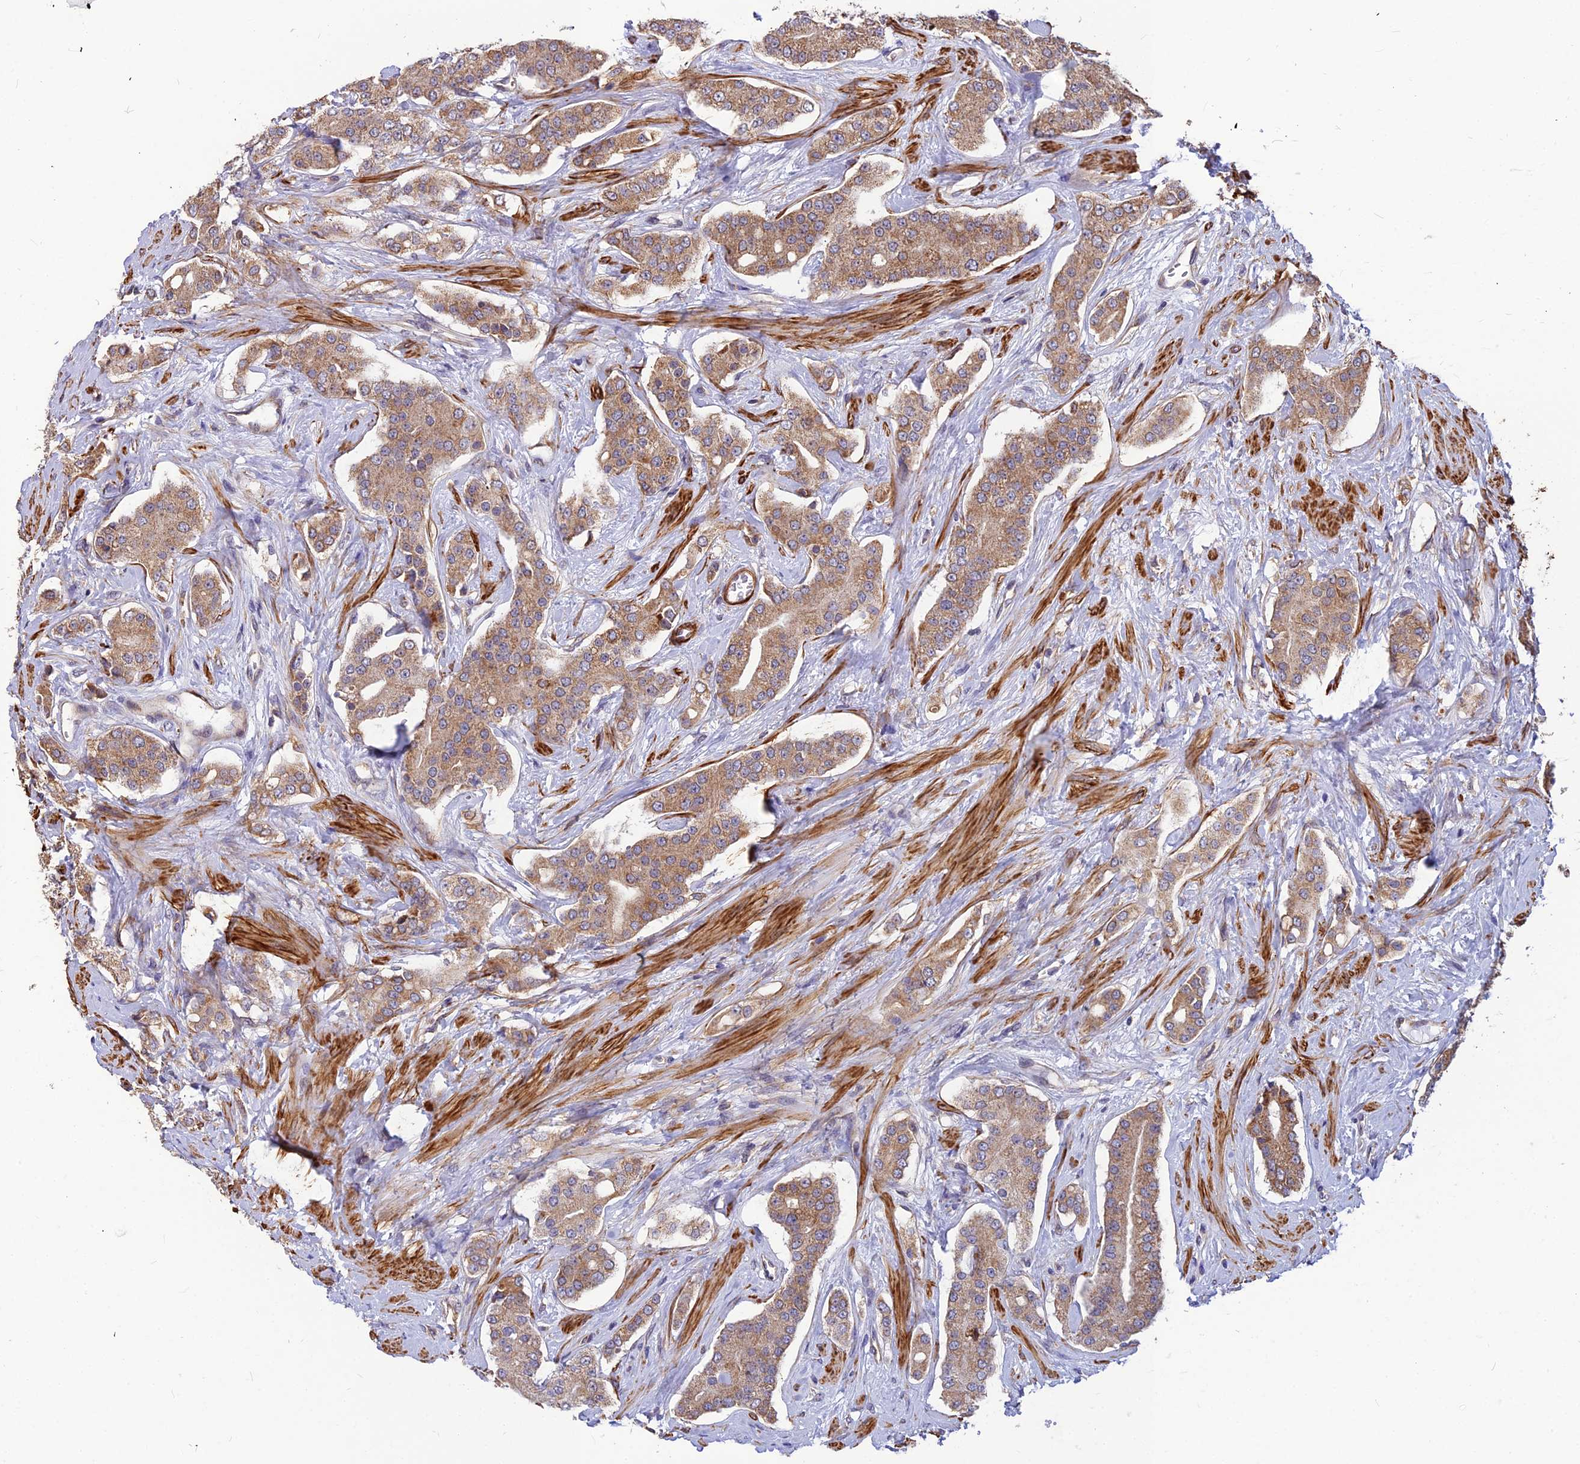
{"staining": {"intensity": "moderate", "quantity": ">75%", "location": "cytoplasmic/membranous"}, "tissue": "prostate cancer", "cell_type": "Tumor cells", "image_type": "cancer", "snomed": [{"axis": "morphology", "description": "Adenocarcinoma, High grade"}, {"axis": "topography", "description": "Prostate"}], "caption": "Immunohistochemistry histopathology image of neoplastic tissue: prostate cancer stained using immunohistochemistry displays medium levels of moderate protein expression localized specifically in the cytoplasmic/membranous of tumor cells, appearing as a cytoplasmic/membranous brown color.", "gene": "LEKR1", "patient": {"sex": "male", "age": 71}}